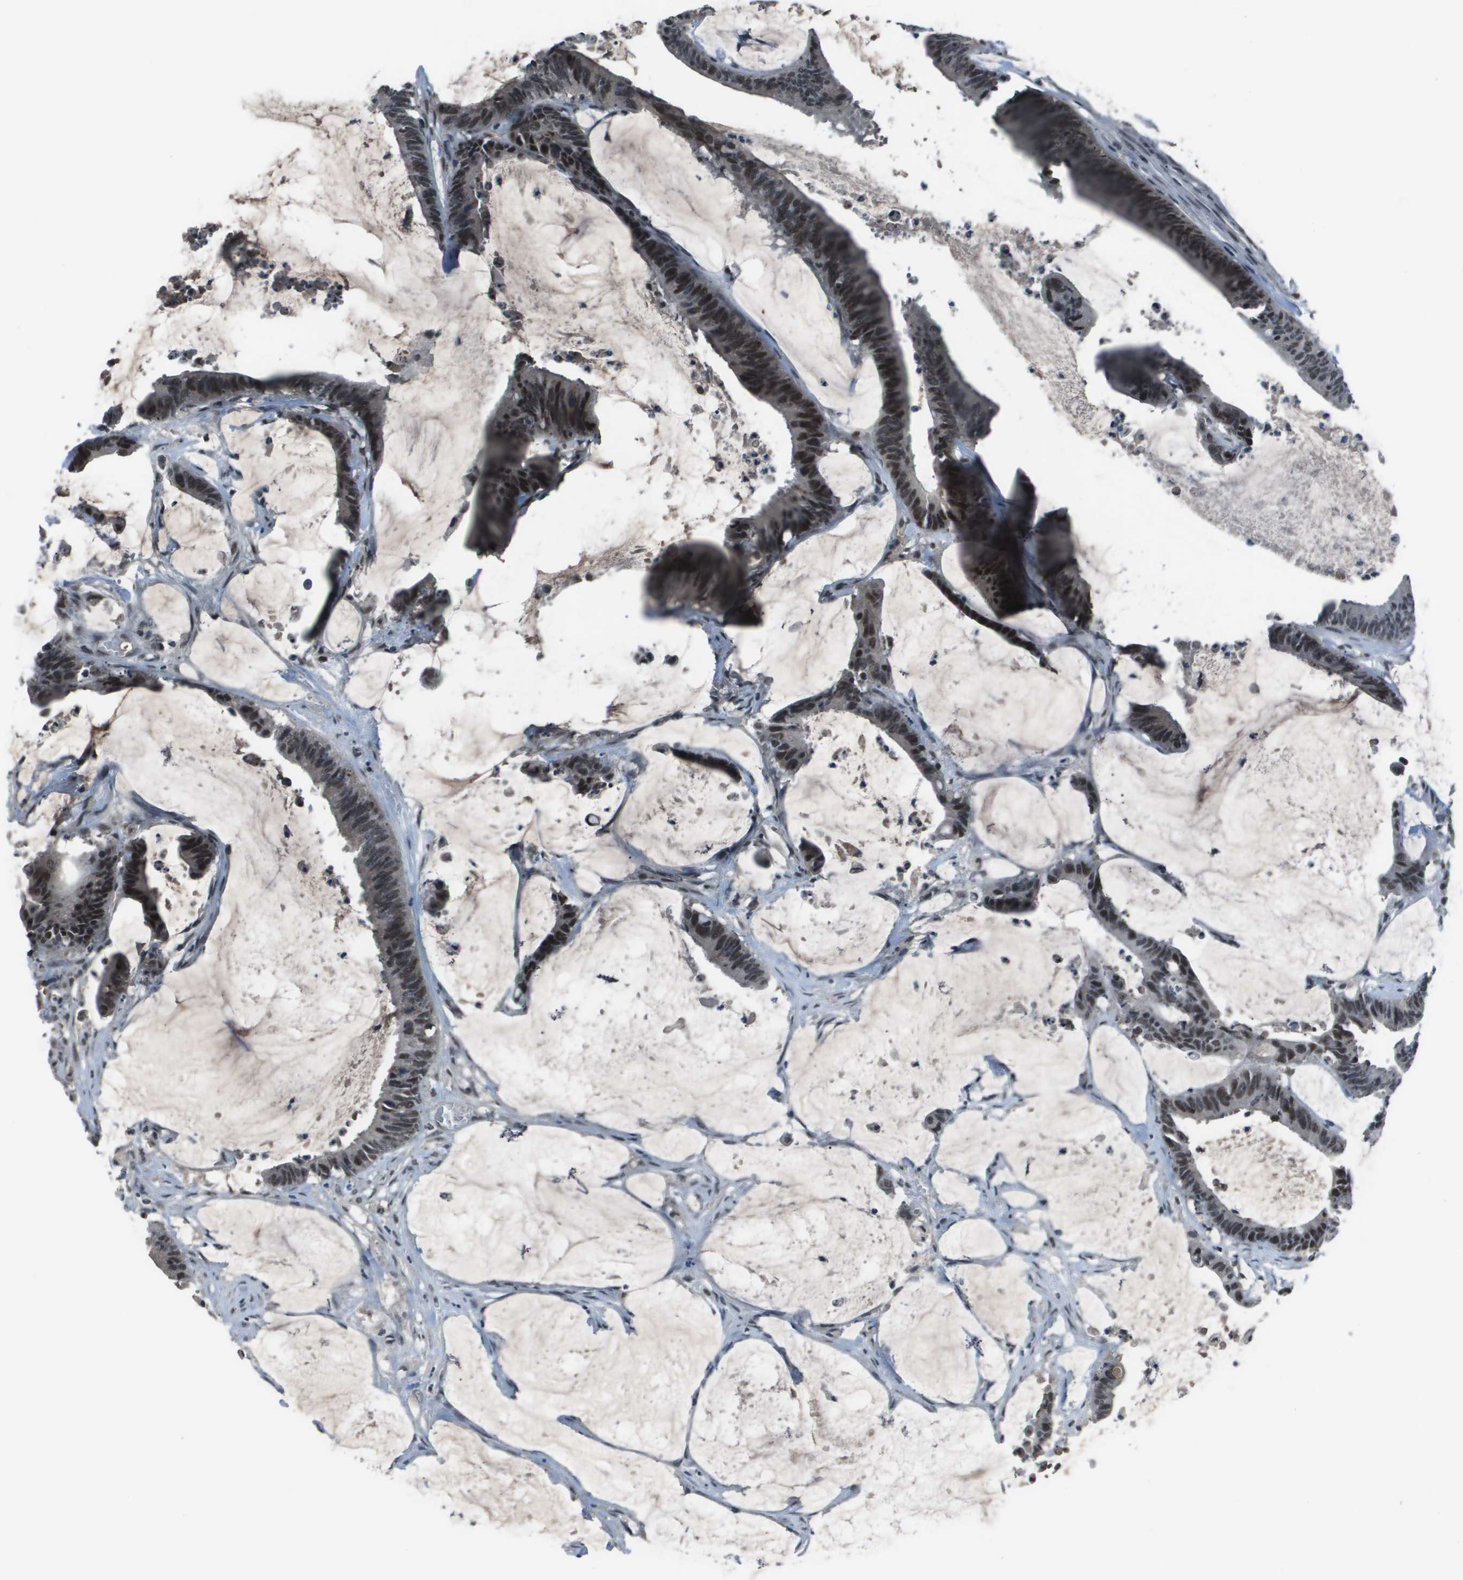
{"staining": {"intensity": "strong", "quantity": ">75%", "location": "nuclear"}, "tissue": "colorectal cancer", "cell_type": "Tumor cells", "image_type": "cancer", "snomed": [{"axis": "morphology", "description": "Adenocarcinoma, NOS"}, {"axis": "topography", "description": "Rectum"}], "caption": "An immunohistochemistry micrograph of tumor tissue is shown. Protein staining in brown labels strong nuclear positivity in colorectal cancer within tumor cells.", "gene": "THRAP3", "patient": {"sex": "female", "age": 66}}